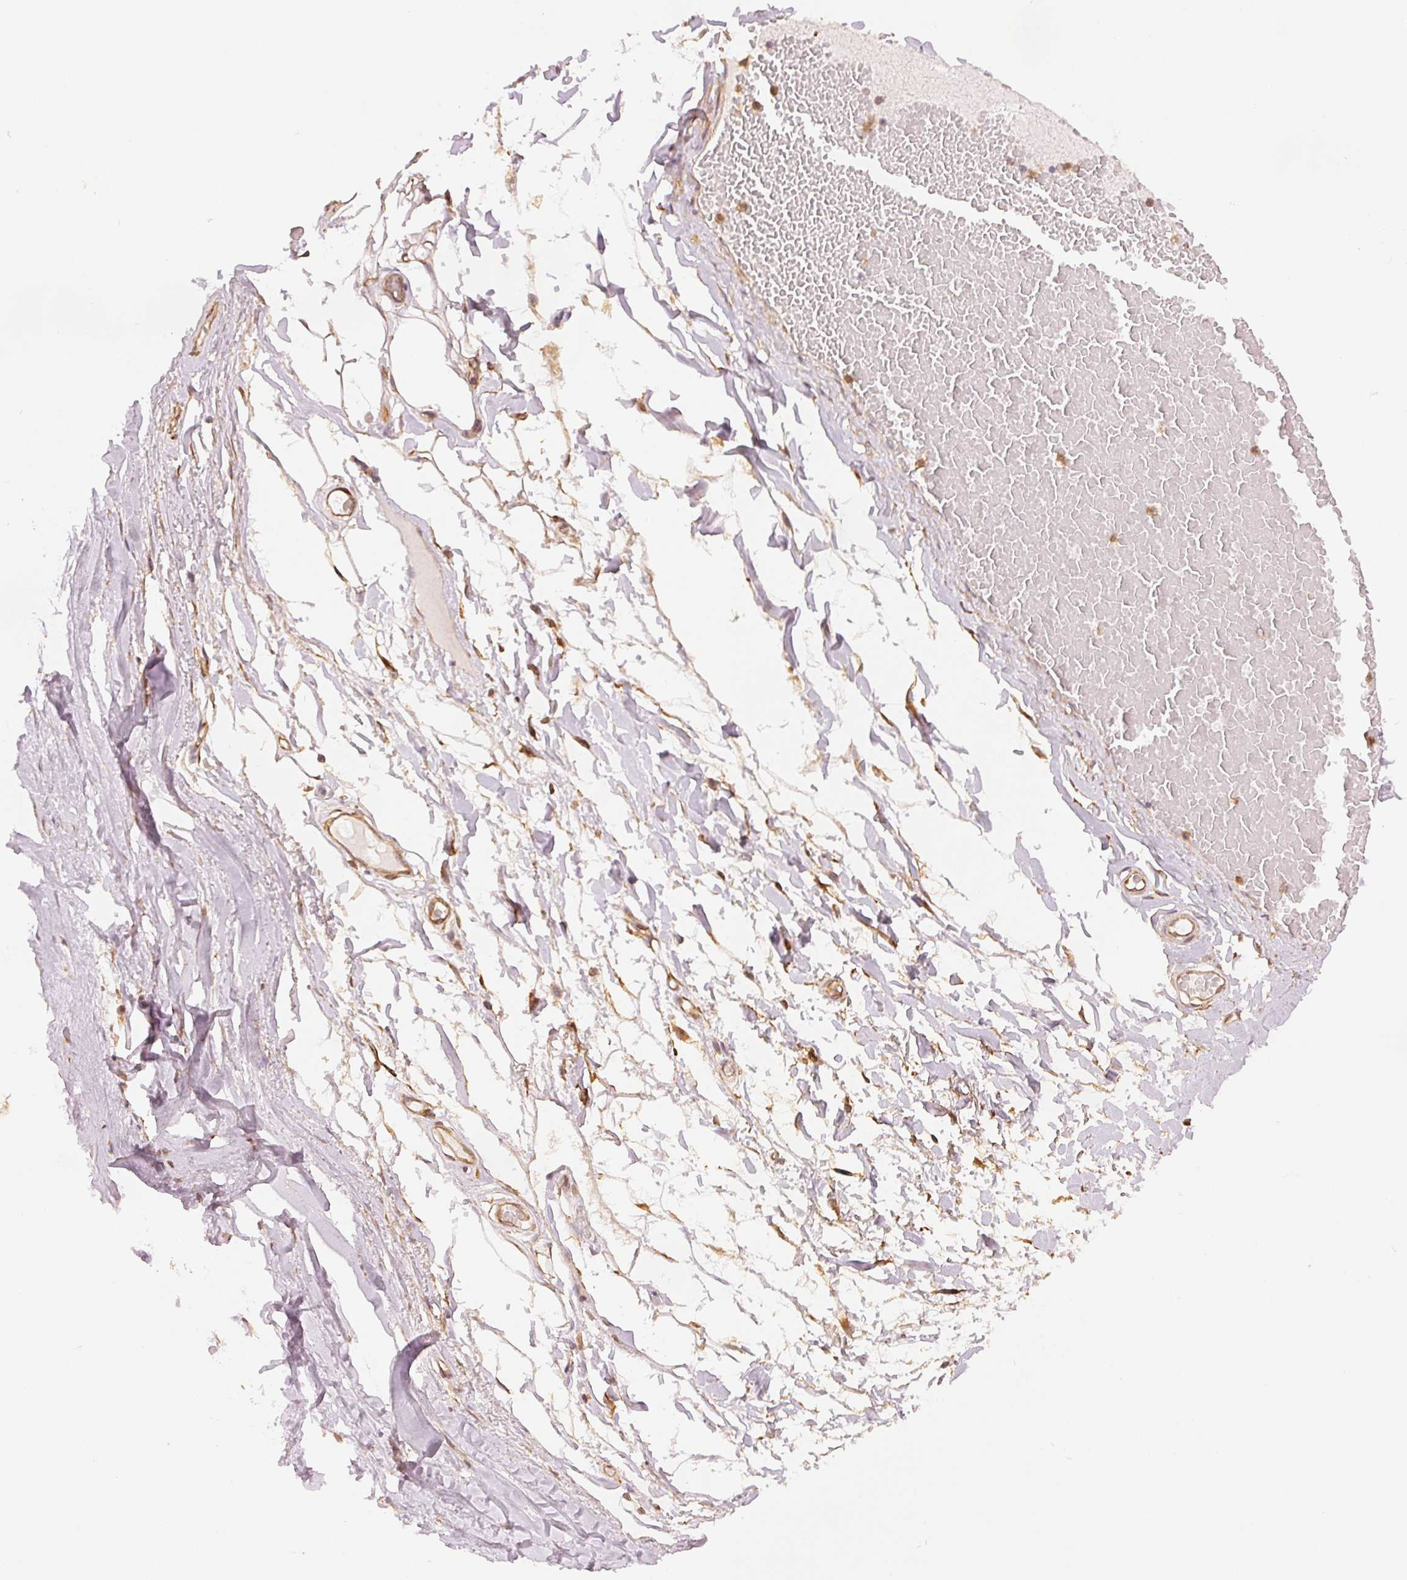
{"staining": {"intensity": "negative", "quantity": "none", "location": "none"}, "tissue": "adipose tissue", "cell_type": "Adipocytes", "image_type": "normal", "snomed": [{"axis": "morphology", "description": "Normal tissue, NOS"}, {"axis": "topography", "description": "Lymph node"}, {"axis": "topography", "description": "Cartilage tissue"}, {"axis": "topography", "description": "Nasopharynx"}], "caption": "Histopathology image shows no protein staining in adipocytes of normal adipose tissue. (Brightfield microscopy of DAB immunohistochemistry at high magnification).", "gene": "DIAPH2", "patient": {"sex": "male", "age": 63}}